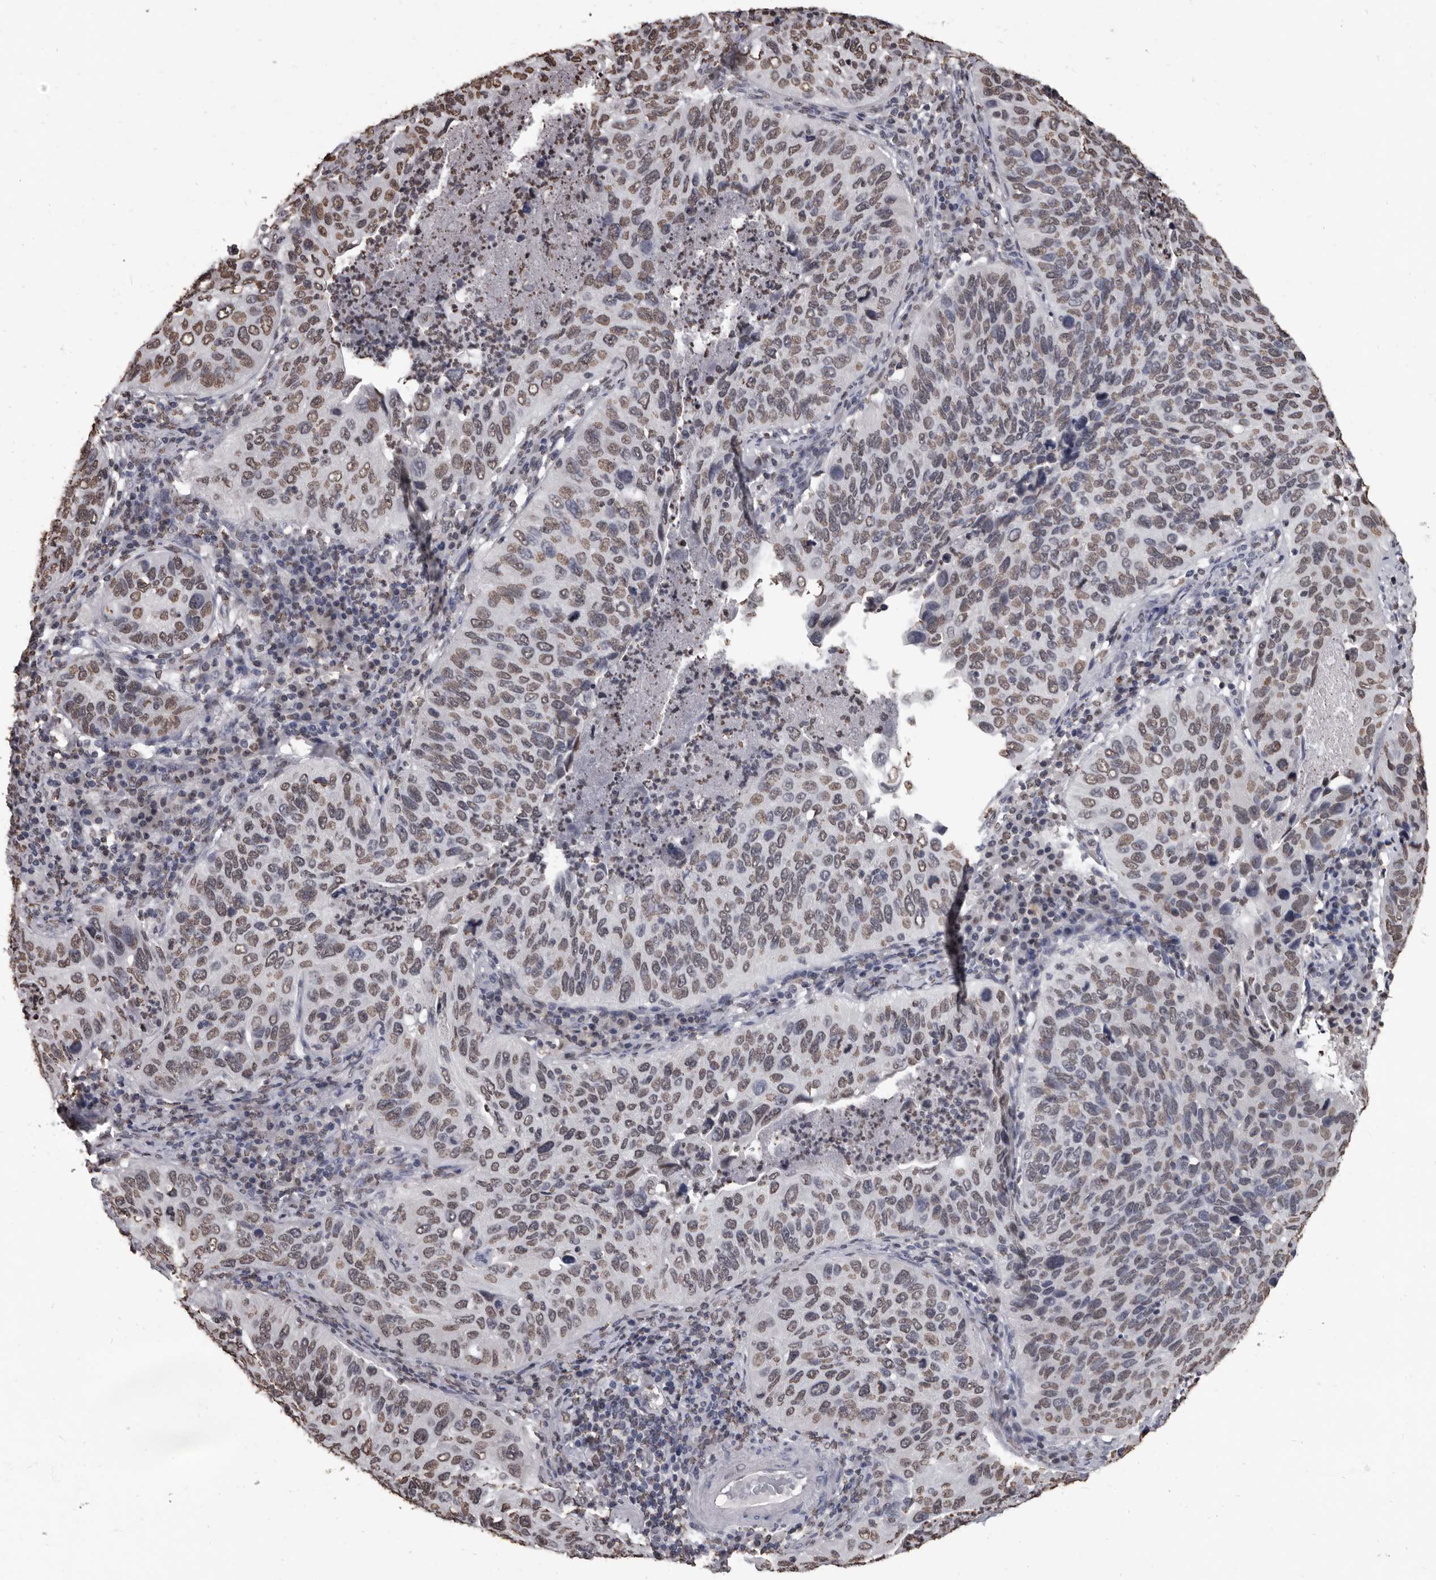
{"staining": {"intensity": "moderate", "quantity": ">75%", "location": "nuclear"}, "tissue": "cervical cancer", "cell_type": "Tumor cells", "image_type": "cancer", "snomed": [{"axis": "morphology", "description": "Squamous cell carcinoma, NOS"}, {"axis": "topography", "description": "Cervix"}], "caption": "This is an image of IHC staining of cervical cancer (squamous cell carcinoma), which shows moderate expression in the nuclear of tumor cells.", "gene": "AHR", "patient": {"sex": "female", "age": 38}}